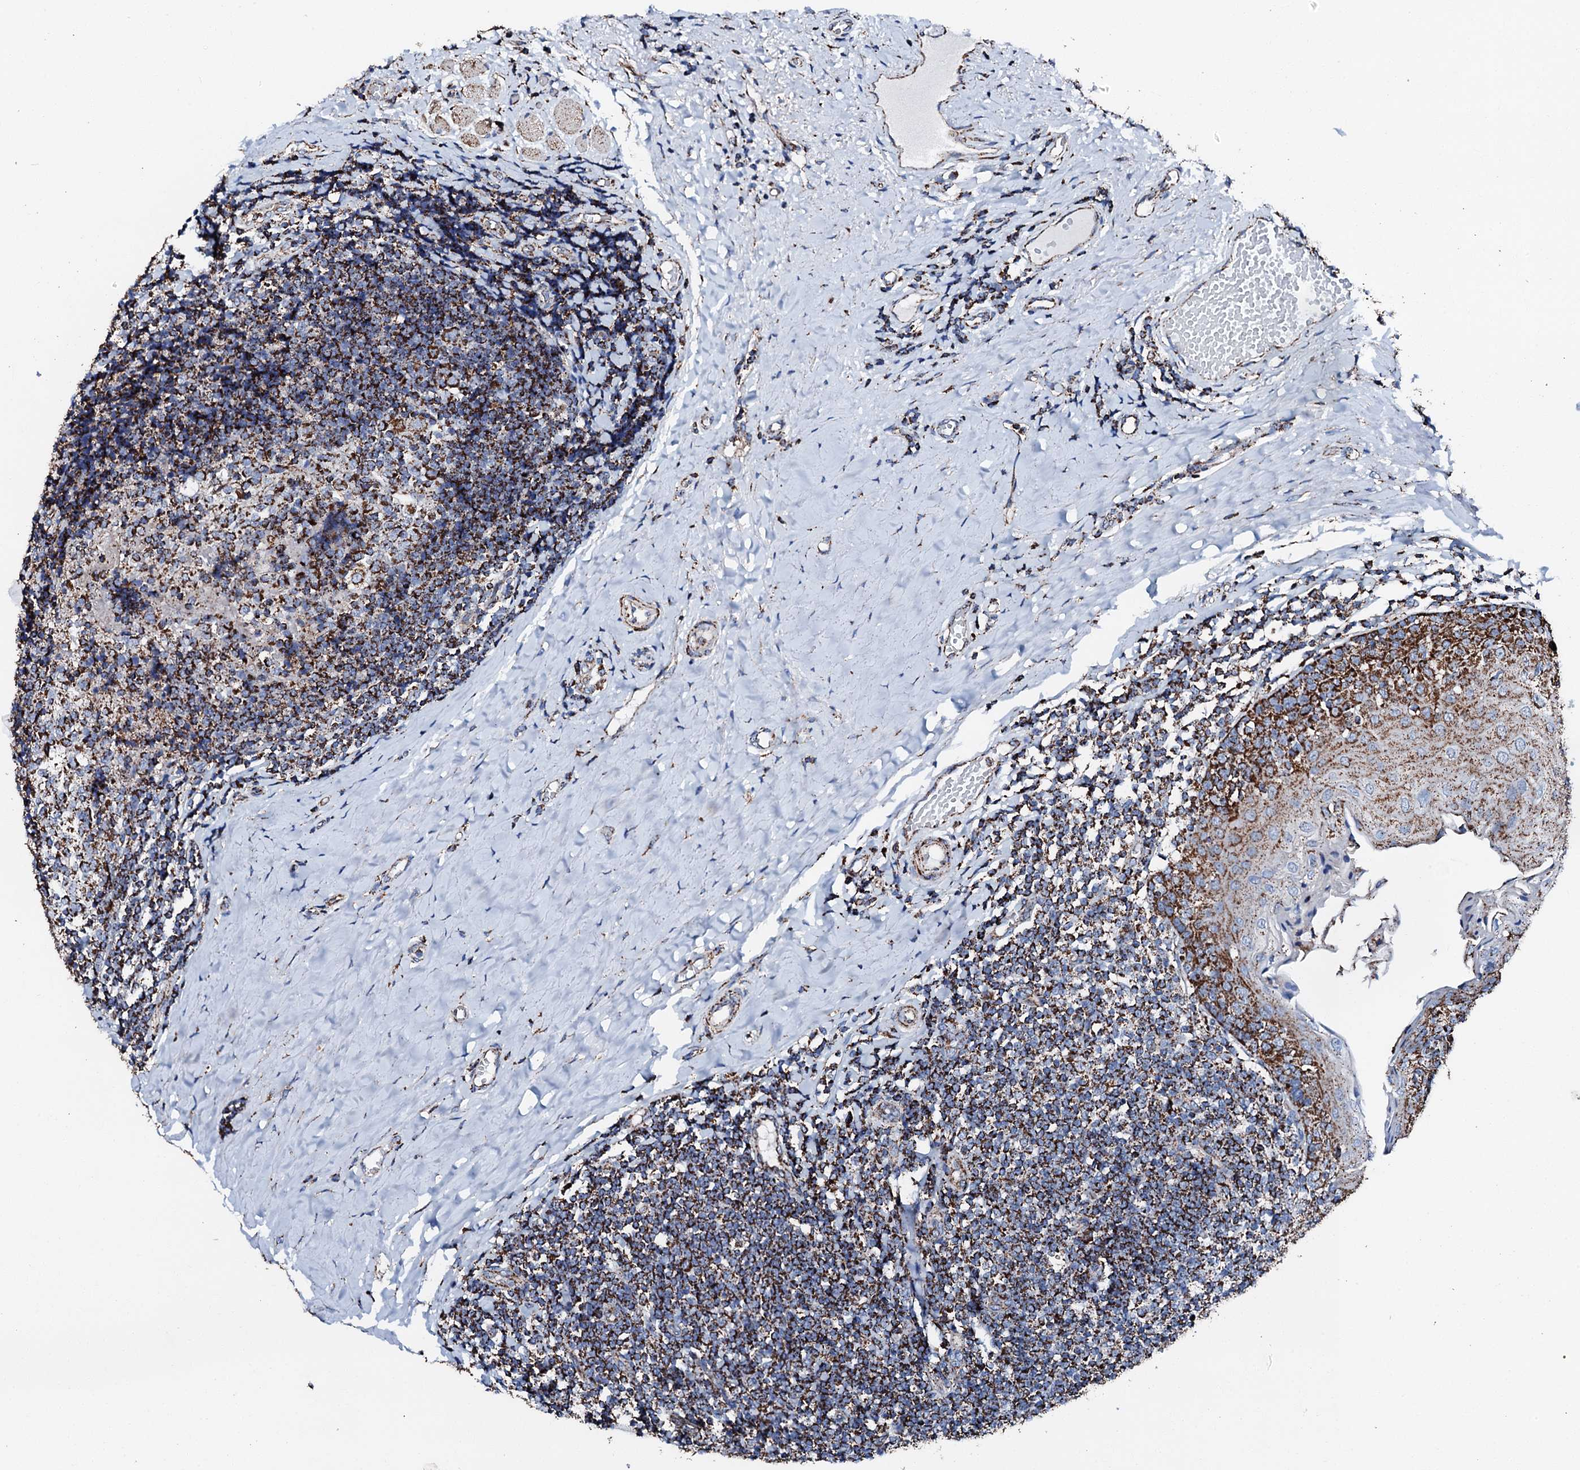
{"staining": {"intensity": "strong", "quantity": ">75%", "location": "cytoplasmic/membranous"}, "tissue": "tonsil", "cell_type": "Germinal center cells", "image_type": "normal", "snomed": [{"axis": "morphology", "description": "Normal tissue, NOS"}, {"axis": "topography", "description": "Tonsil"}], "caption": "Protein staining of unremarkable tonsil demonstrates strong cytoplasmic/membranous expression in about >75% of germinal center cells.", "gene": "HADH", "patient": {"sex": "female", "age": 19}}